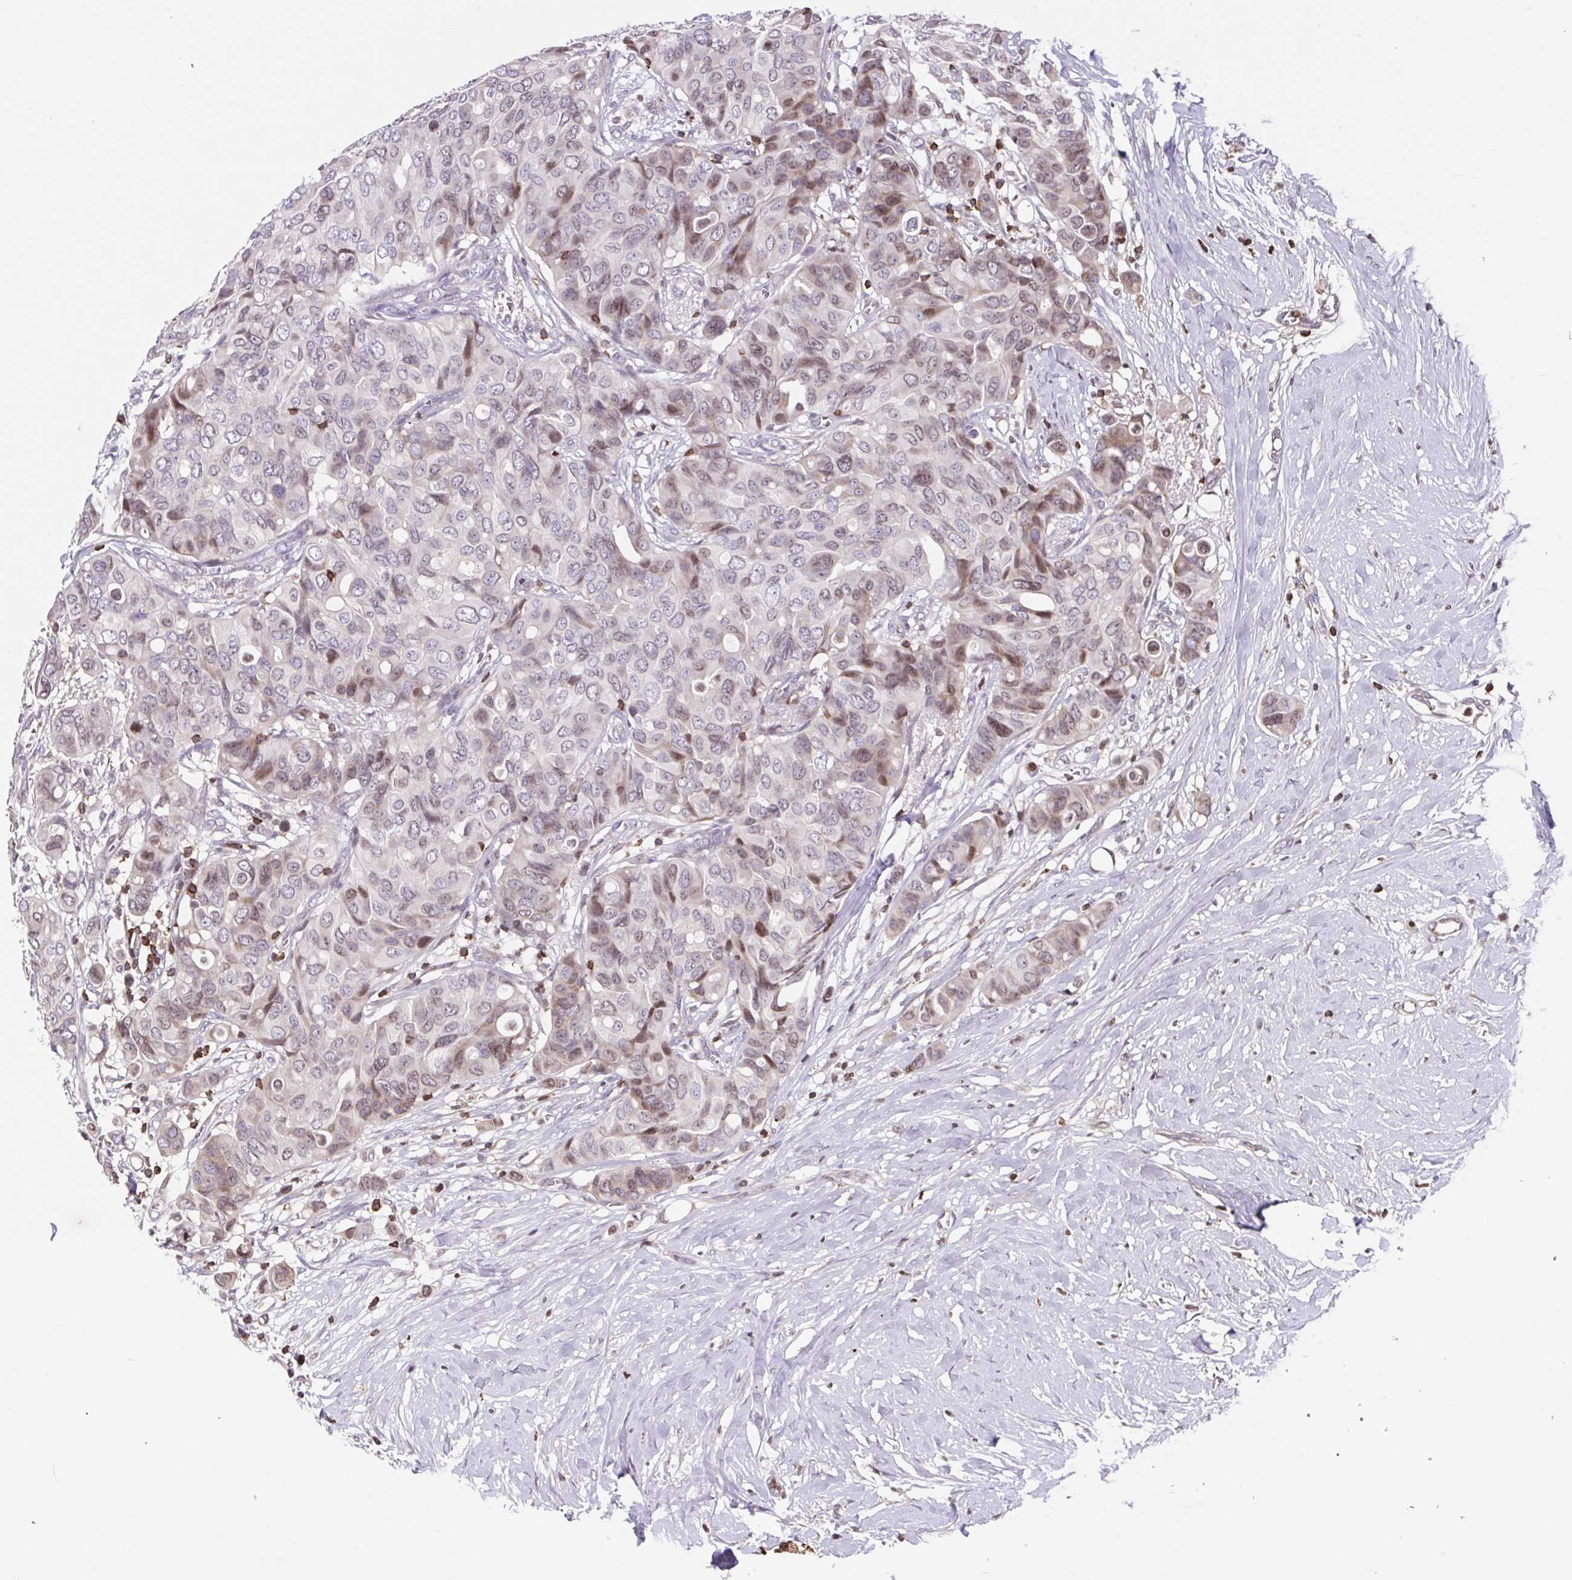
{"staining": {"intensity": "weak", "quantity": "<25%", "location": "cytoplasmic/membranous,nuclear"}, "tissue": "breast cancer", "cell_type": "Tumor cells", "image_type": "cancer", "snomed": [{"axis": "morphology", "description": "Duct carcinoma"}, {"axis": "topography", "description": "Breast"}], "caption": "Immunohistochemistry (IHC) image of neoplastic tissue: invasive ductal carcinoma (breast) stained with DAB shows no significant protein staining in tumor cells. The staining was performed using DAB (3,3'-diaminobenzidine) to visualize the protein expression in brown, while the nuclei were stained in blue with hematoxylin (Magnification: 20x).", "gene": "TPRG1", "patient": {"sex": "female", "age": 54}}